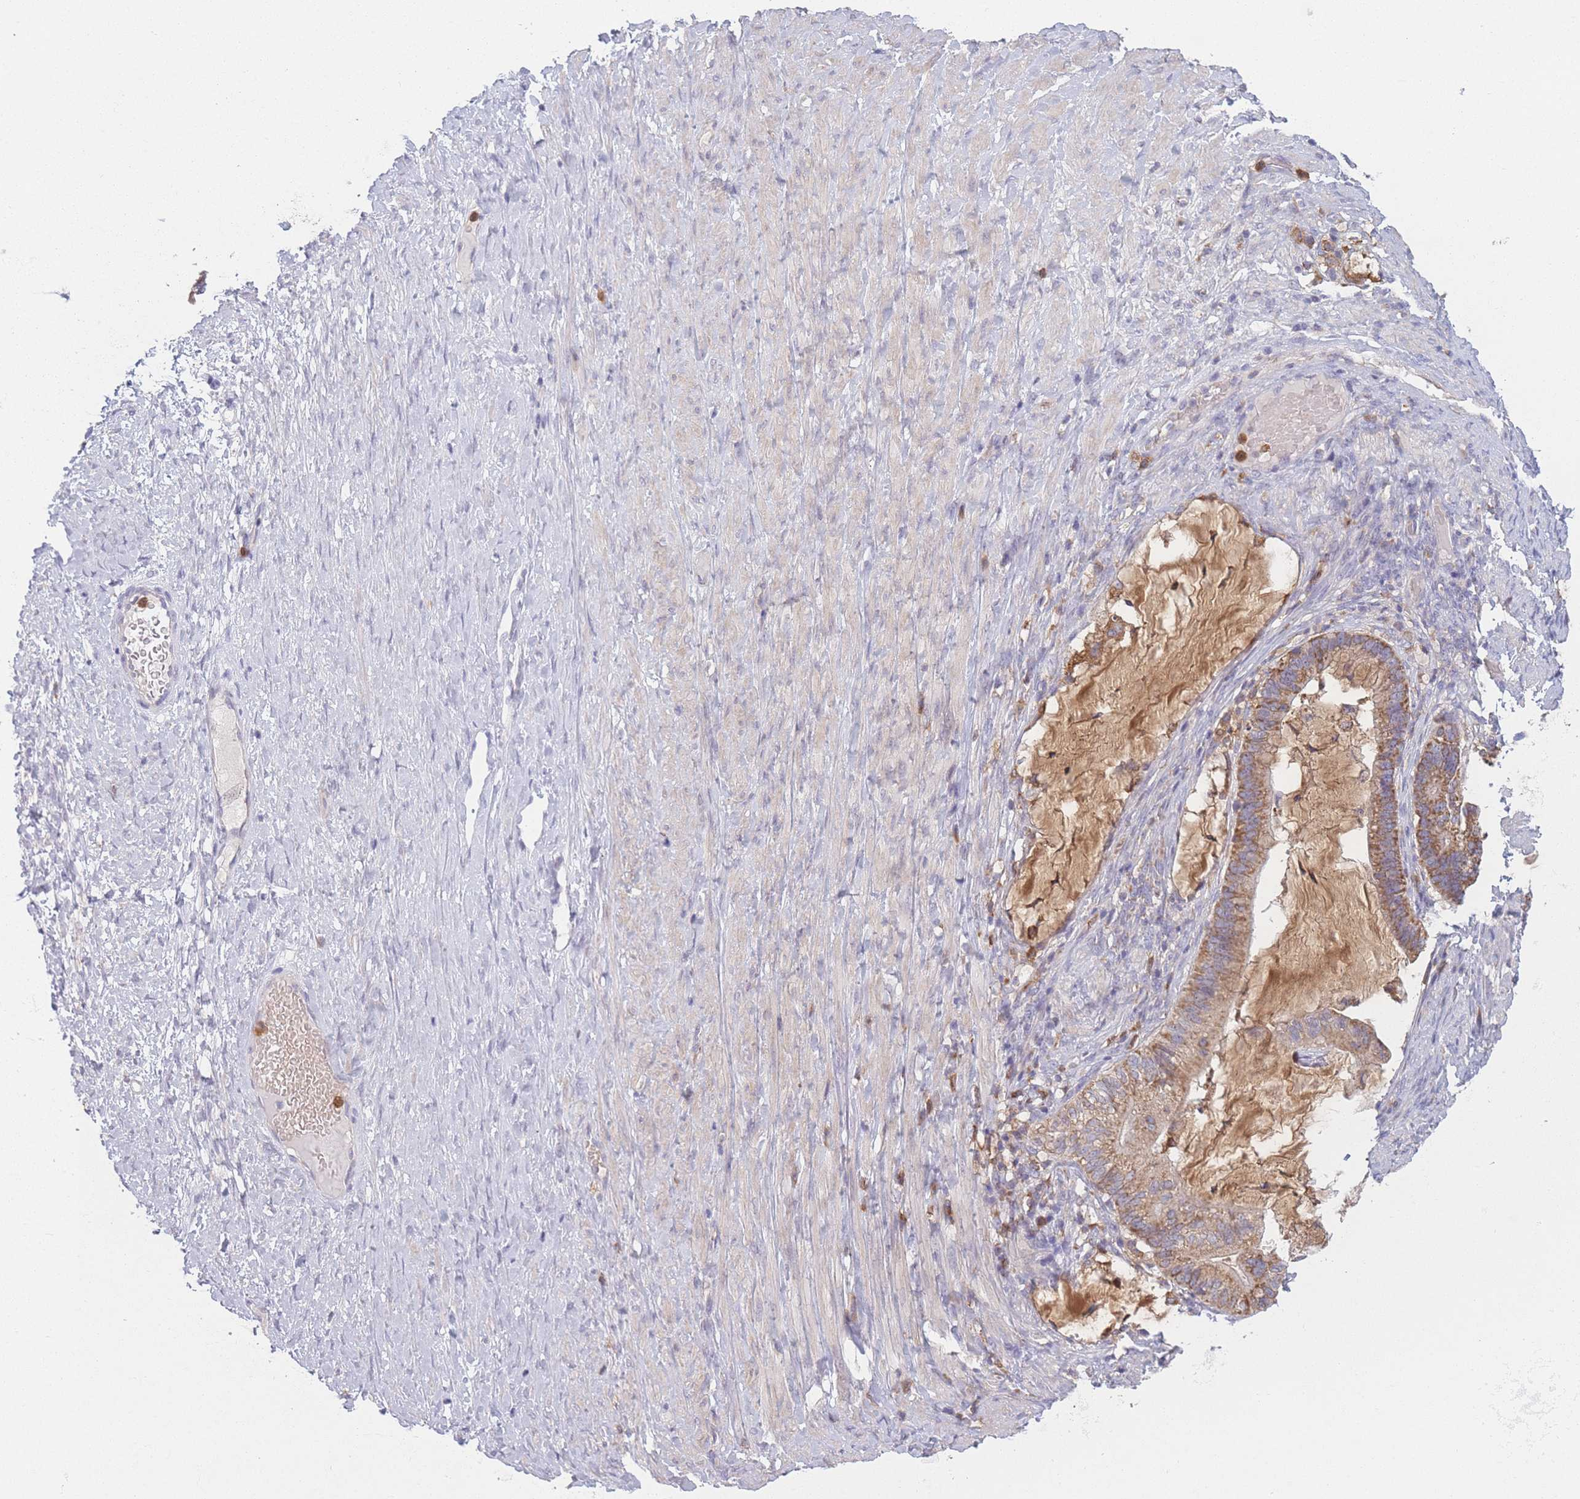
{"staining": {"intensity": "moderate", "quantity": ">75%", "location": "cytoplasmic/membranous"}, "tissue": "ovarian cancer", "cell_type": "Tumor cells", "image_type": "cancer", "snomed": [{"axis": "morphology", "description": "Cystadenocarcinoma, mucinous, NOS"}, {"axis": "topography", "description": "Ovary"}], "caption": "Approximately >75% of tumor cells in ovarian cancer reveal moderate cytoplasmic/membranous protein expression as visualized by brown immunohistochemical staining.", "gene": "PRAM1", "patient": {"sex": "female", "age": 61}}